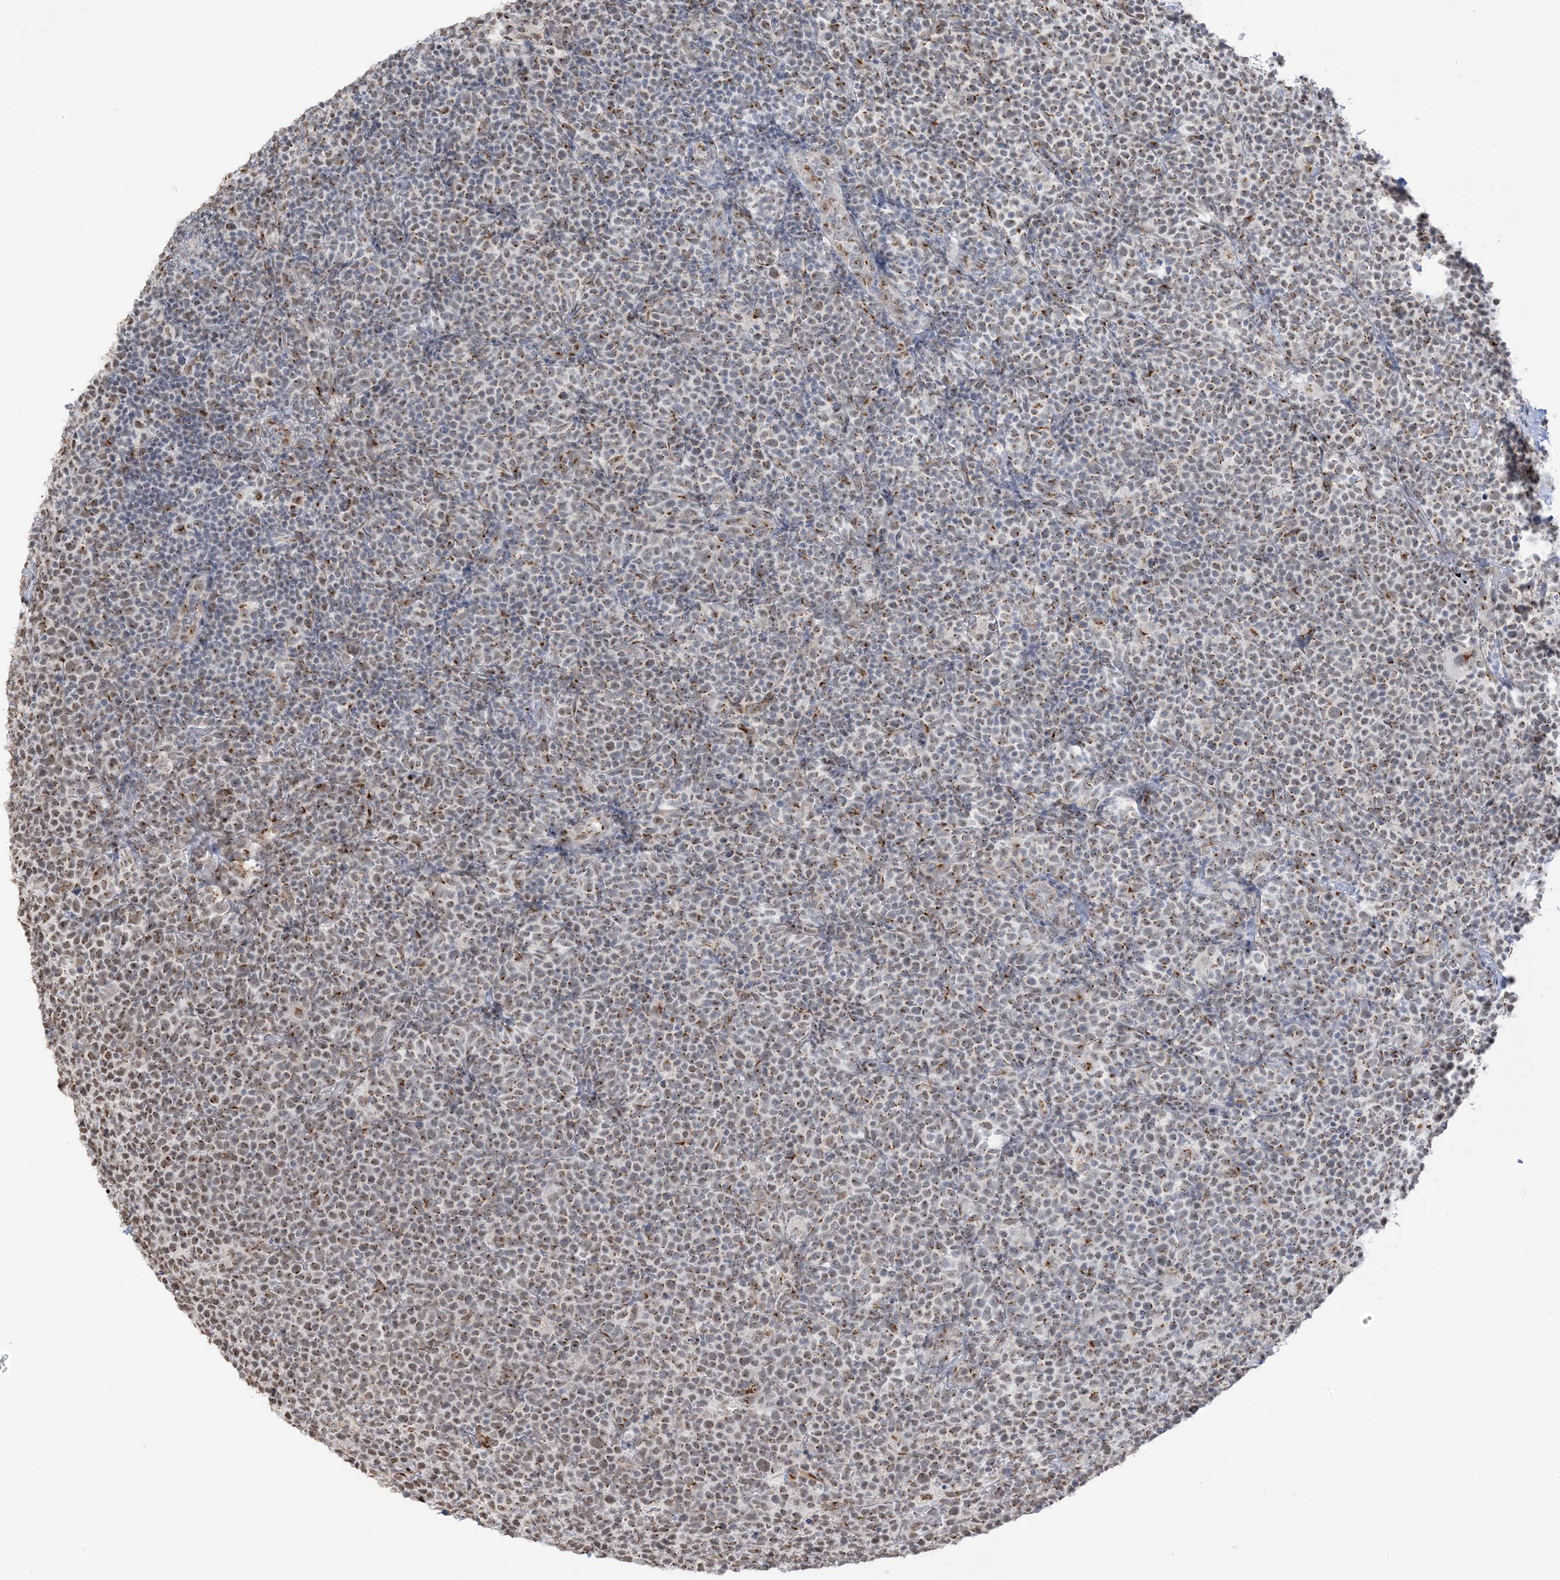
{"staining": {"intensity": "weak", "quantity": "25%-75%", "location": "cytoplasmic/membranous,nuclear"}, "tissue": "lymphoma", "cell_type": "Tumor cells", "image_type": "cancer", "snomed": [{"axis": "morphology", "description": "Malignant lymphoma, non-Hodgkin's type, High grade"}, {"axis": "topography", "description": "Lymph node"}], "caption": "Protein staining displays weak cytoplasmic/membranous and nuclear staining in approximately 25%-75% of tumor cells in high-grade malignant lymphoma, non-Hodgkin's type.", "gene": "GPR107", "patient": {"sex": "male", "age": 61}}